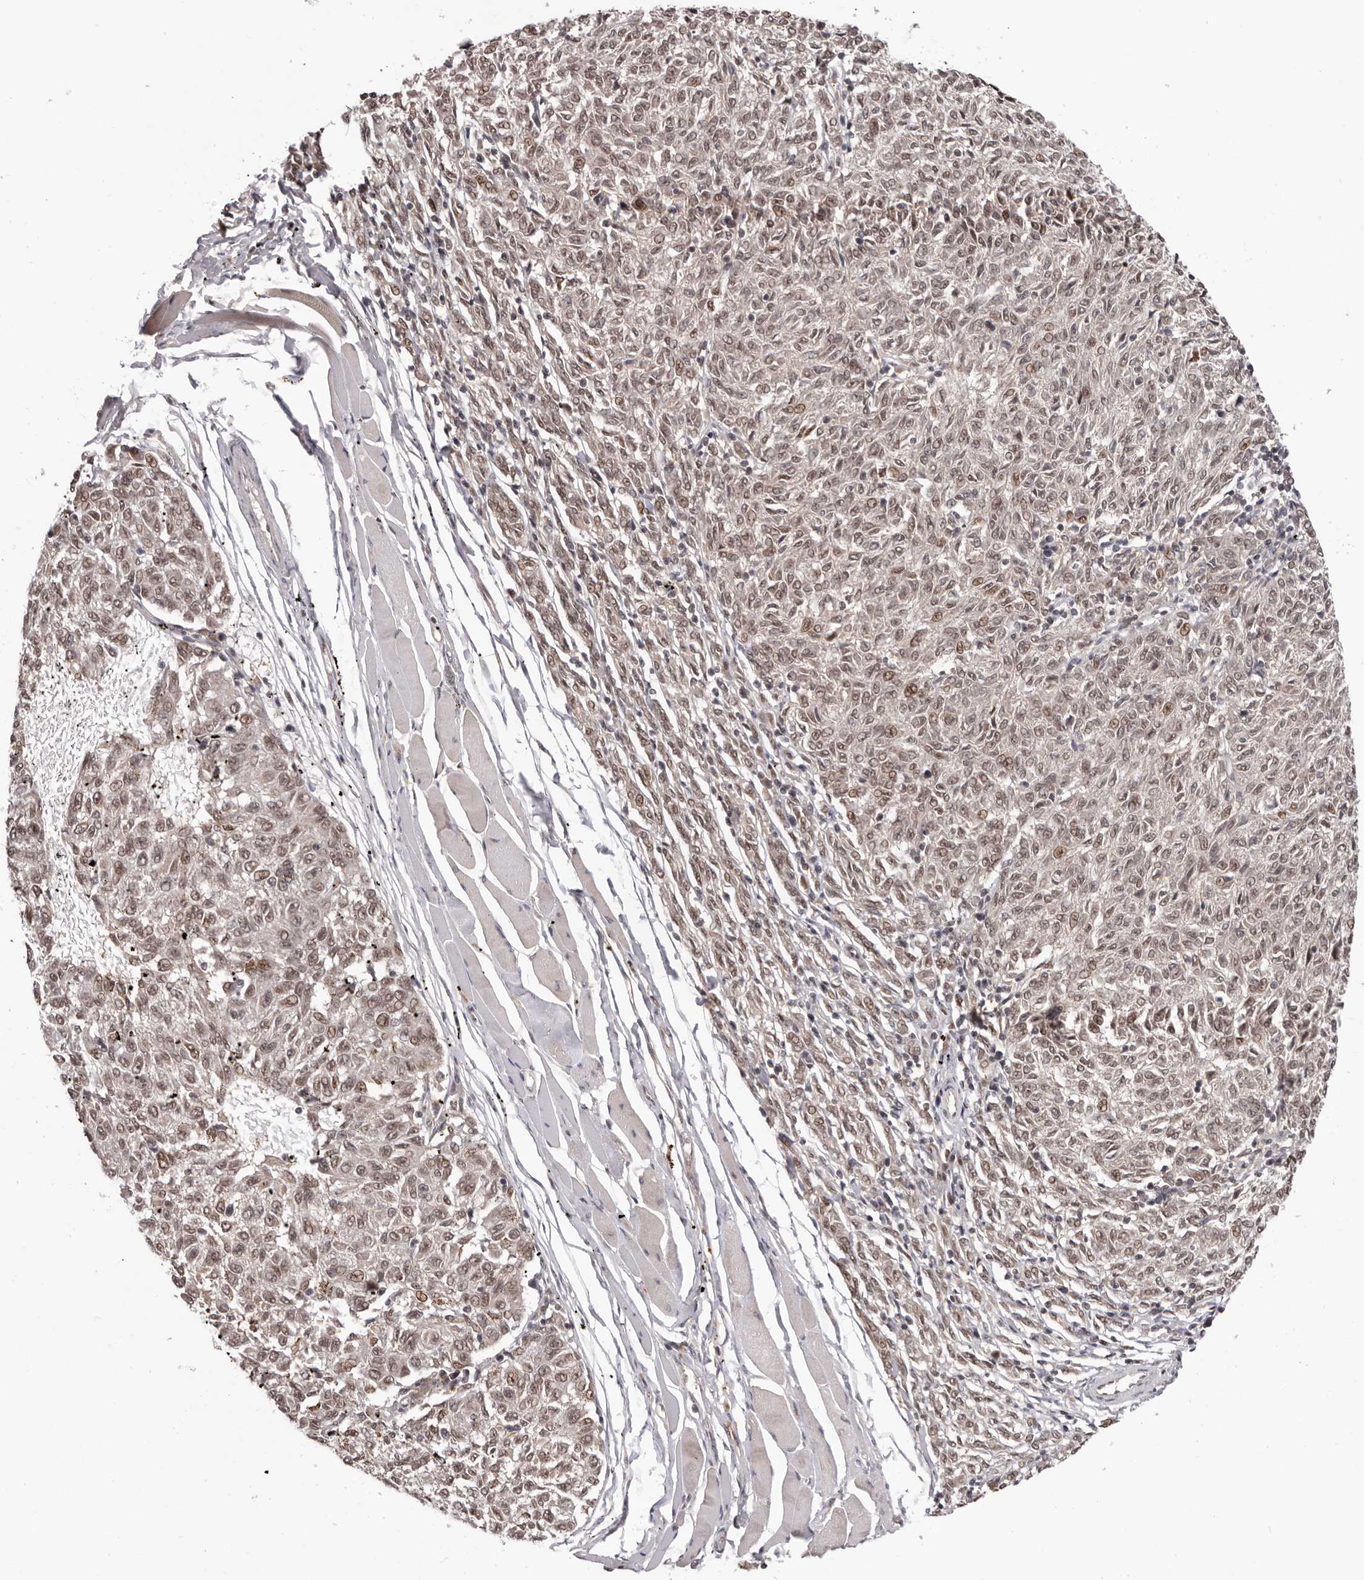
{"staining": {"intensity": "weak", "quantity": ">75%", "location": "cytoplasmic/membranous,nuclear"}, "tissue": "melanoma", "cell_type": "Tumor cells", "image_type": "cancer", "snomed": [{"axis": "morphology", "description": "Malignant melanoma, NOS"}, {"axis": "topography", "description": "Skin"}], "caption": "Immunohistochemistry (IHC) photomicrograph of human melanoma stained for a protein (brown), which displays low levels of weak cytoplasmic/membranous and nuclear staining in approximately >75% of tumor cells.", "gene": "TBX5", "patient": {"sex": "female", "age": 72}}